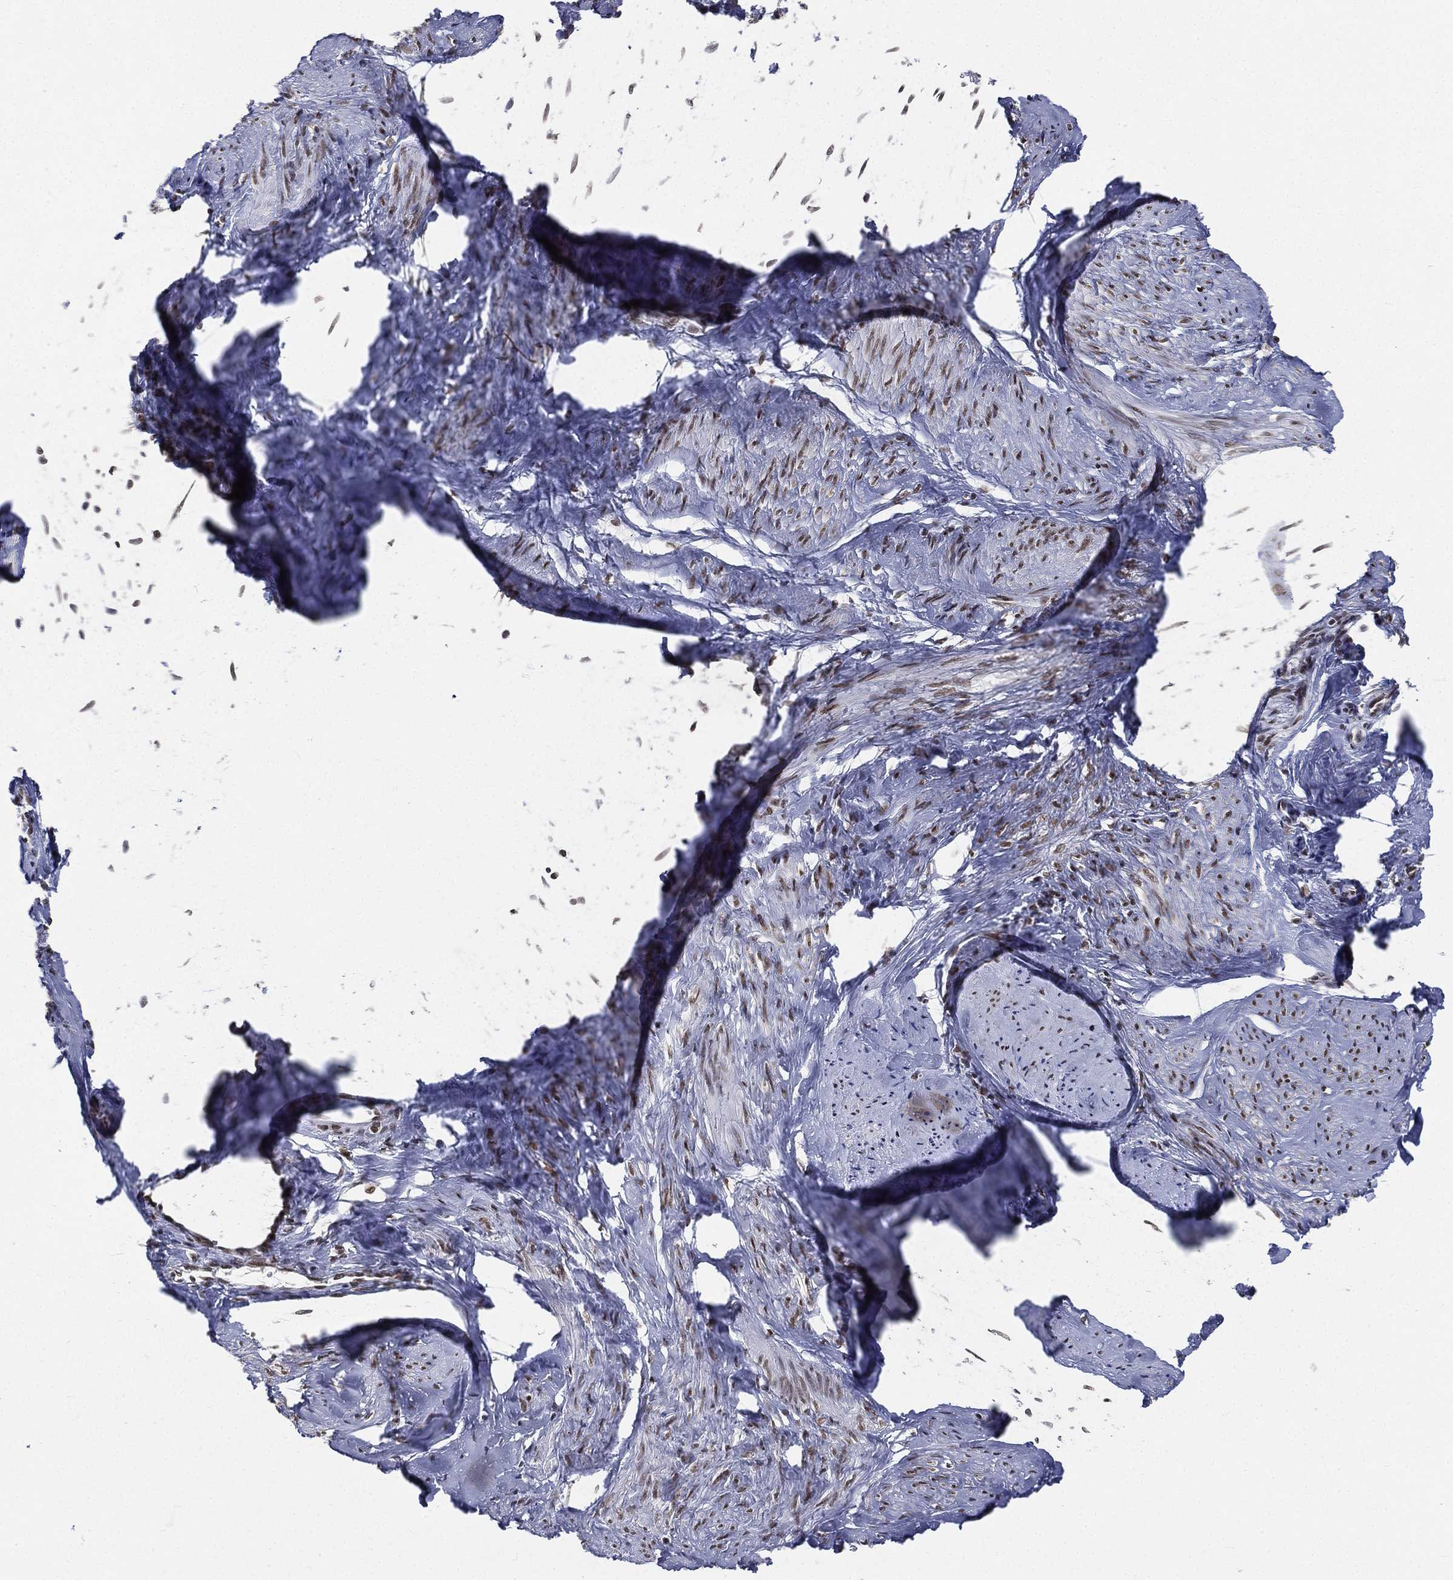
{"staining": {"intensity": "strong", "quantity": ">75%", "location": "nuclear"}, "tissue": "smooth muscle", "cell_type": "Smooth muscle cells", "image_type": "normal", "snomed": [{"axis": "morphology", "description": "Normal tissue, NOS"}, {"axis": "topography", "description": "Smooth muscle"}], "caption": "Approximately >75% of smooth muscle cells in unremarkable human smooth muscle exhibit strong nuclear protein staining as visualized by brown immunohistochemical staining.", "gene": "FUBP3", "patient": {"sex": "female", "age": 48}}